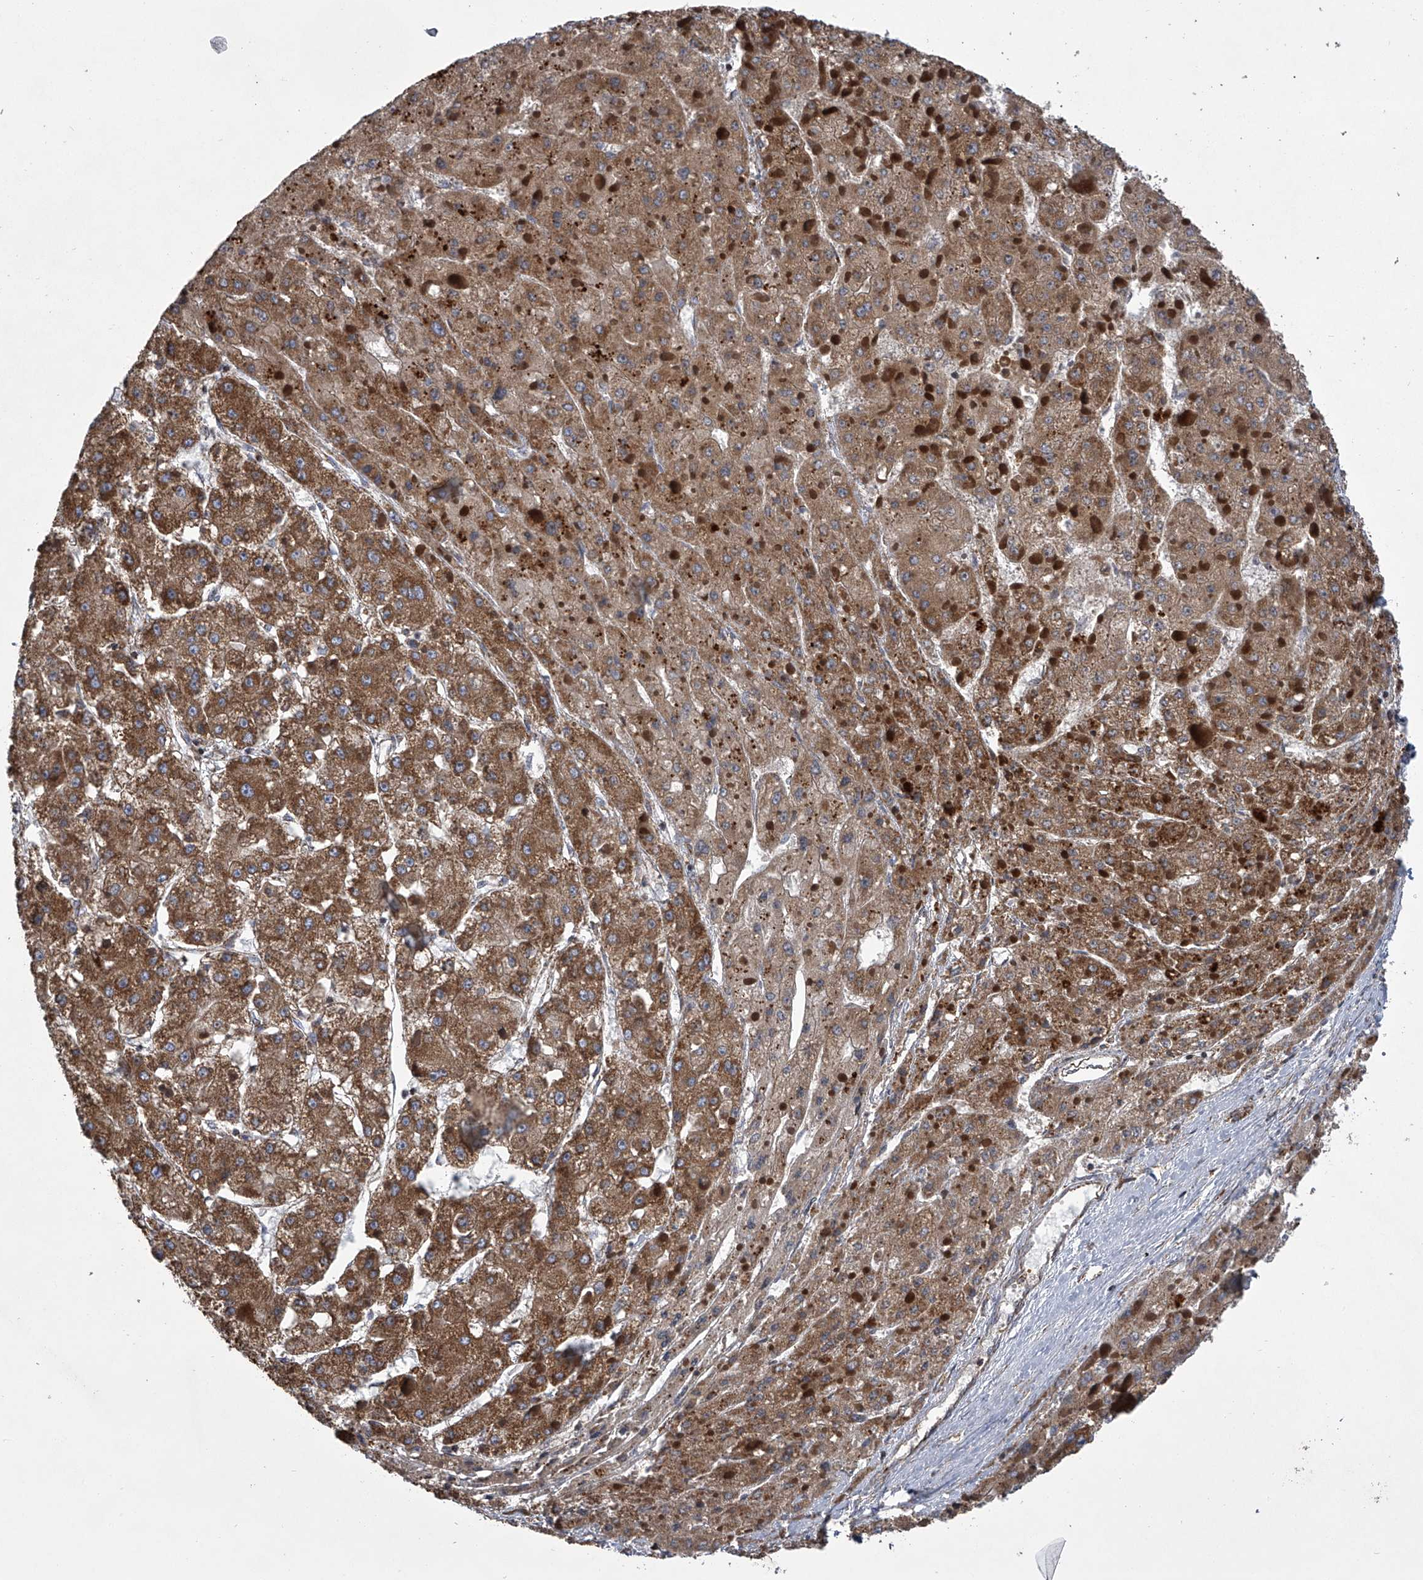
{"staining": {"intensity": "moderate", "quantity": ">75%", "location": "cytoplasmic/membranous"}, "tissue": "liver cancer", "cell_type": "Tumor cells", "image_type": "cancer", "snomed": [{"axis": "morphology", "description": "Carcinoma, Hepatocellular, NOS"}, {"axis": "topography", "description": "Liver"}], "caption": "This is a histology image of IHC staining of liver cancer (hepatocellular carcinoma), which shows moderate positivity in the cytoplasmic/membranous of tumor cells.", "gene": "ZC3H15", "patient": {"sex": "female", "age": 73}}